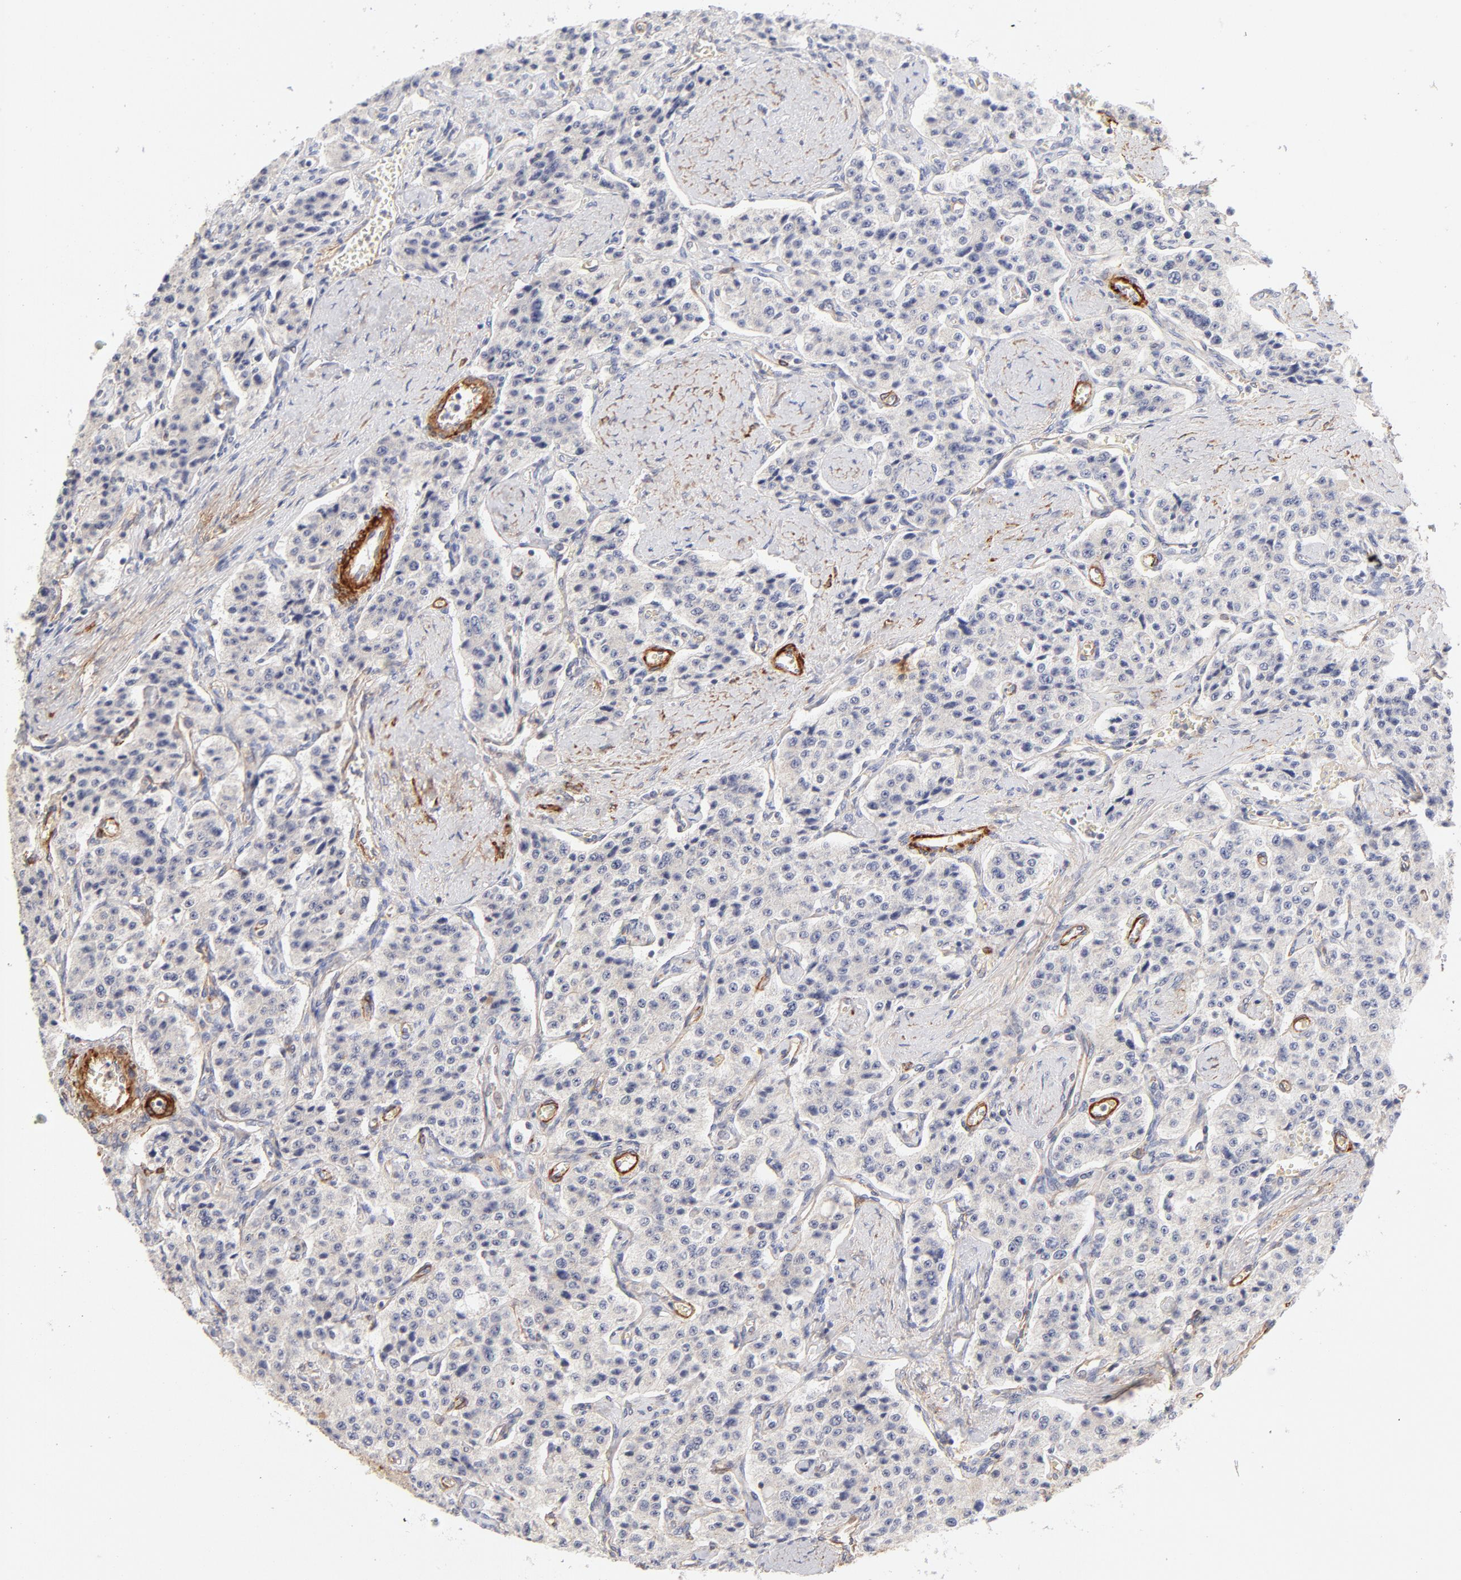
{"staining": {"intensity": "negative", "quantity": "none", "location": "none"}, "tissue": "carcinoid", "cell_type": "Tumor cells", "image_type": "cancer", "snomed": [{"axis": "morphology", "description": "Carcinoid, malignant, NOS"}, {"axis": "topography", "description": "Small intestine"}], "caption": "Tumor cells show no significant protein expression in malignant carcinoid. The staining was performed using DAB to visualize the protein expression in brown, while the nuclei were stained in blue with hematoxylin (Magnification: 20x).", "gene": "LDLRAP1", "patient": {"sex": "male", "age": 52}}